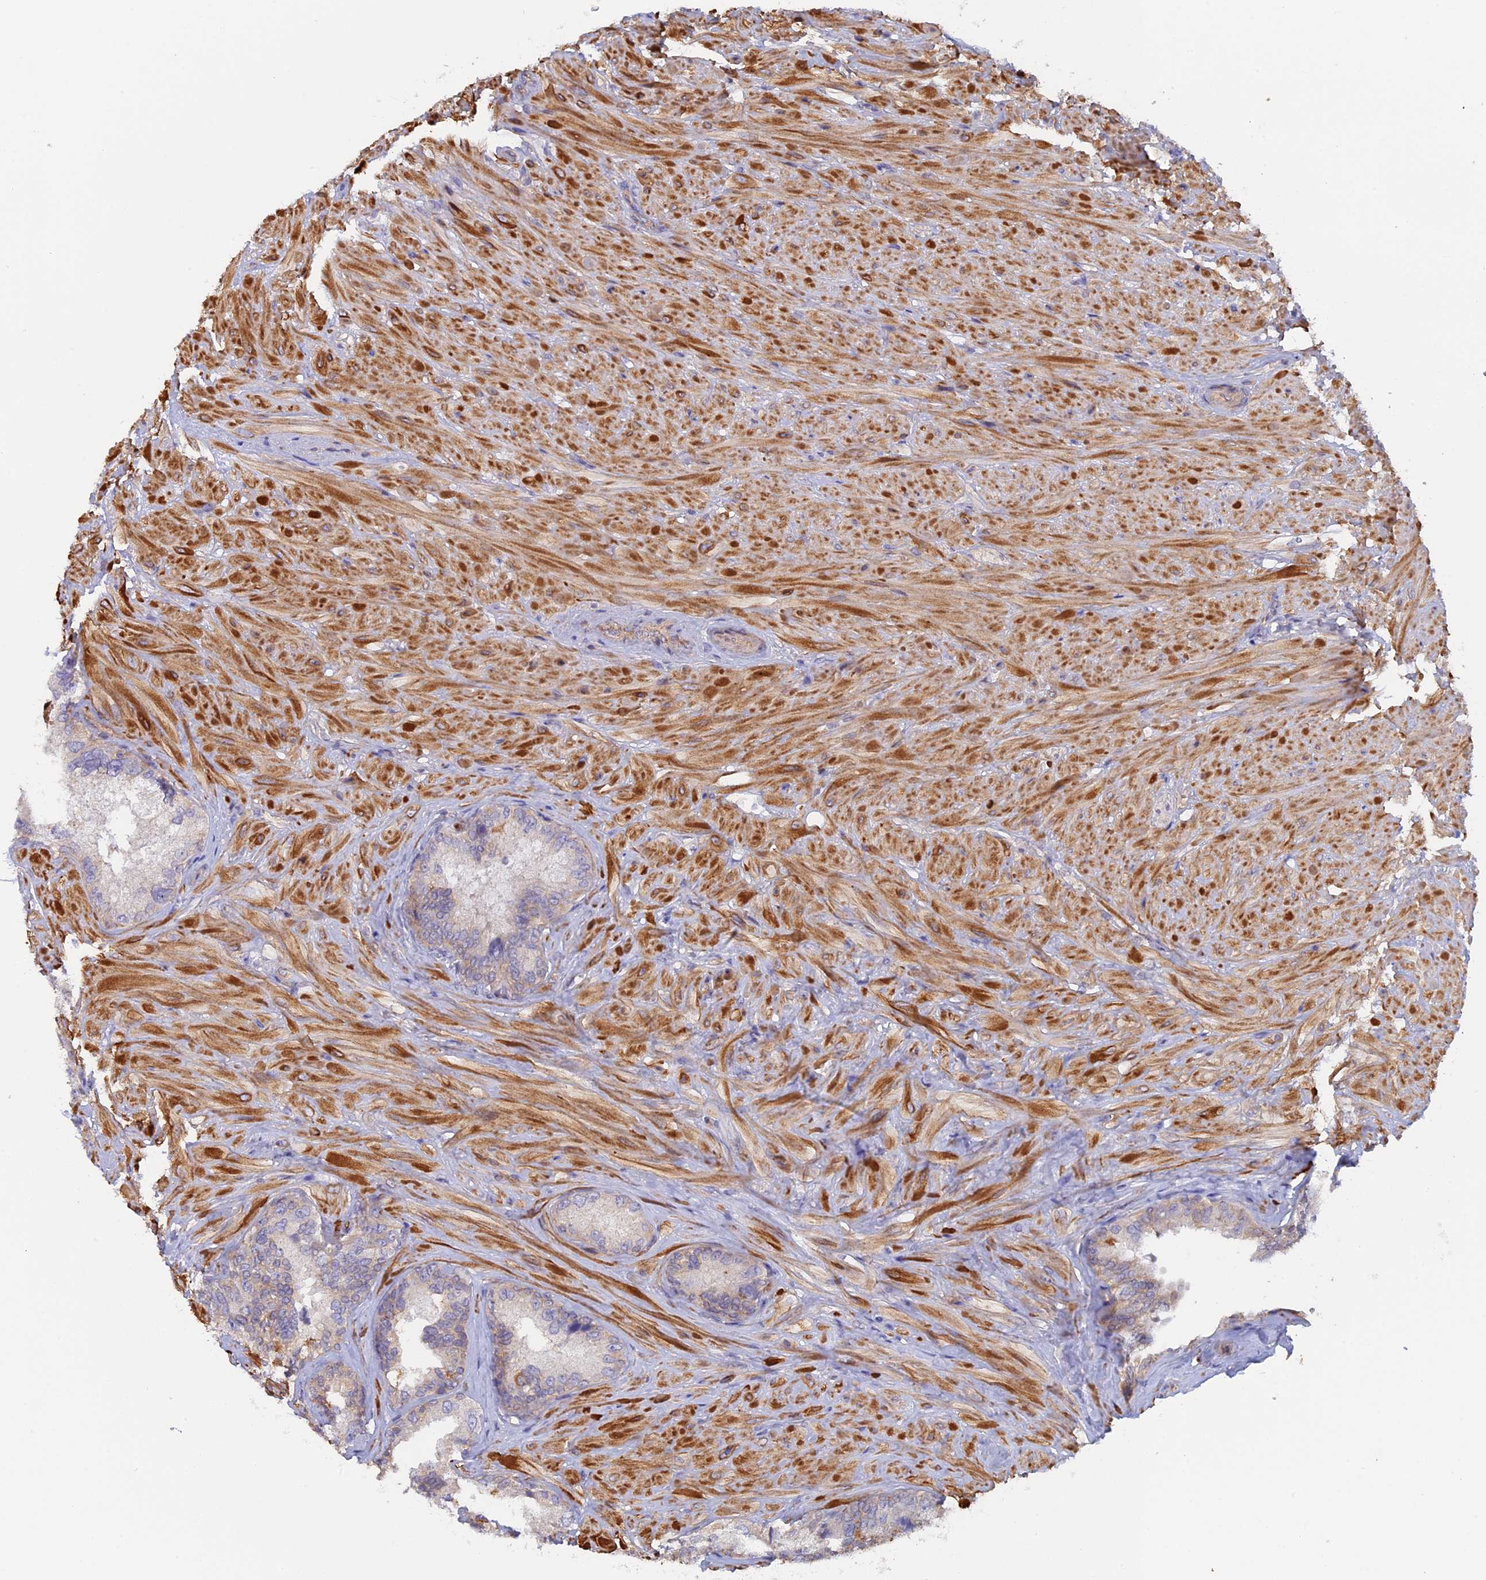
{"staining": {"intensity": "weak", "quantity": "<25%", "location": "cytoplasmic/membranous"}, "tissue": "seminal vesicle", "cell_type": "Glandular cells", "image_type": "normal", "snomed": [{"axis": "morphology", "description": "Normal tissue, NOS"}, {"axis": "topography", "description": "Seminal veicle"}, {"axis": "topography", "description": "Peripheral nerve tissue"}], "caption": "IHC of unremarkable human seminal vesicle shows no staining in glandular cells.", "gene": "FZR1", "patient": {"sex": "male", "age": 67}}